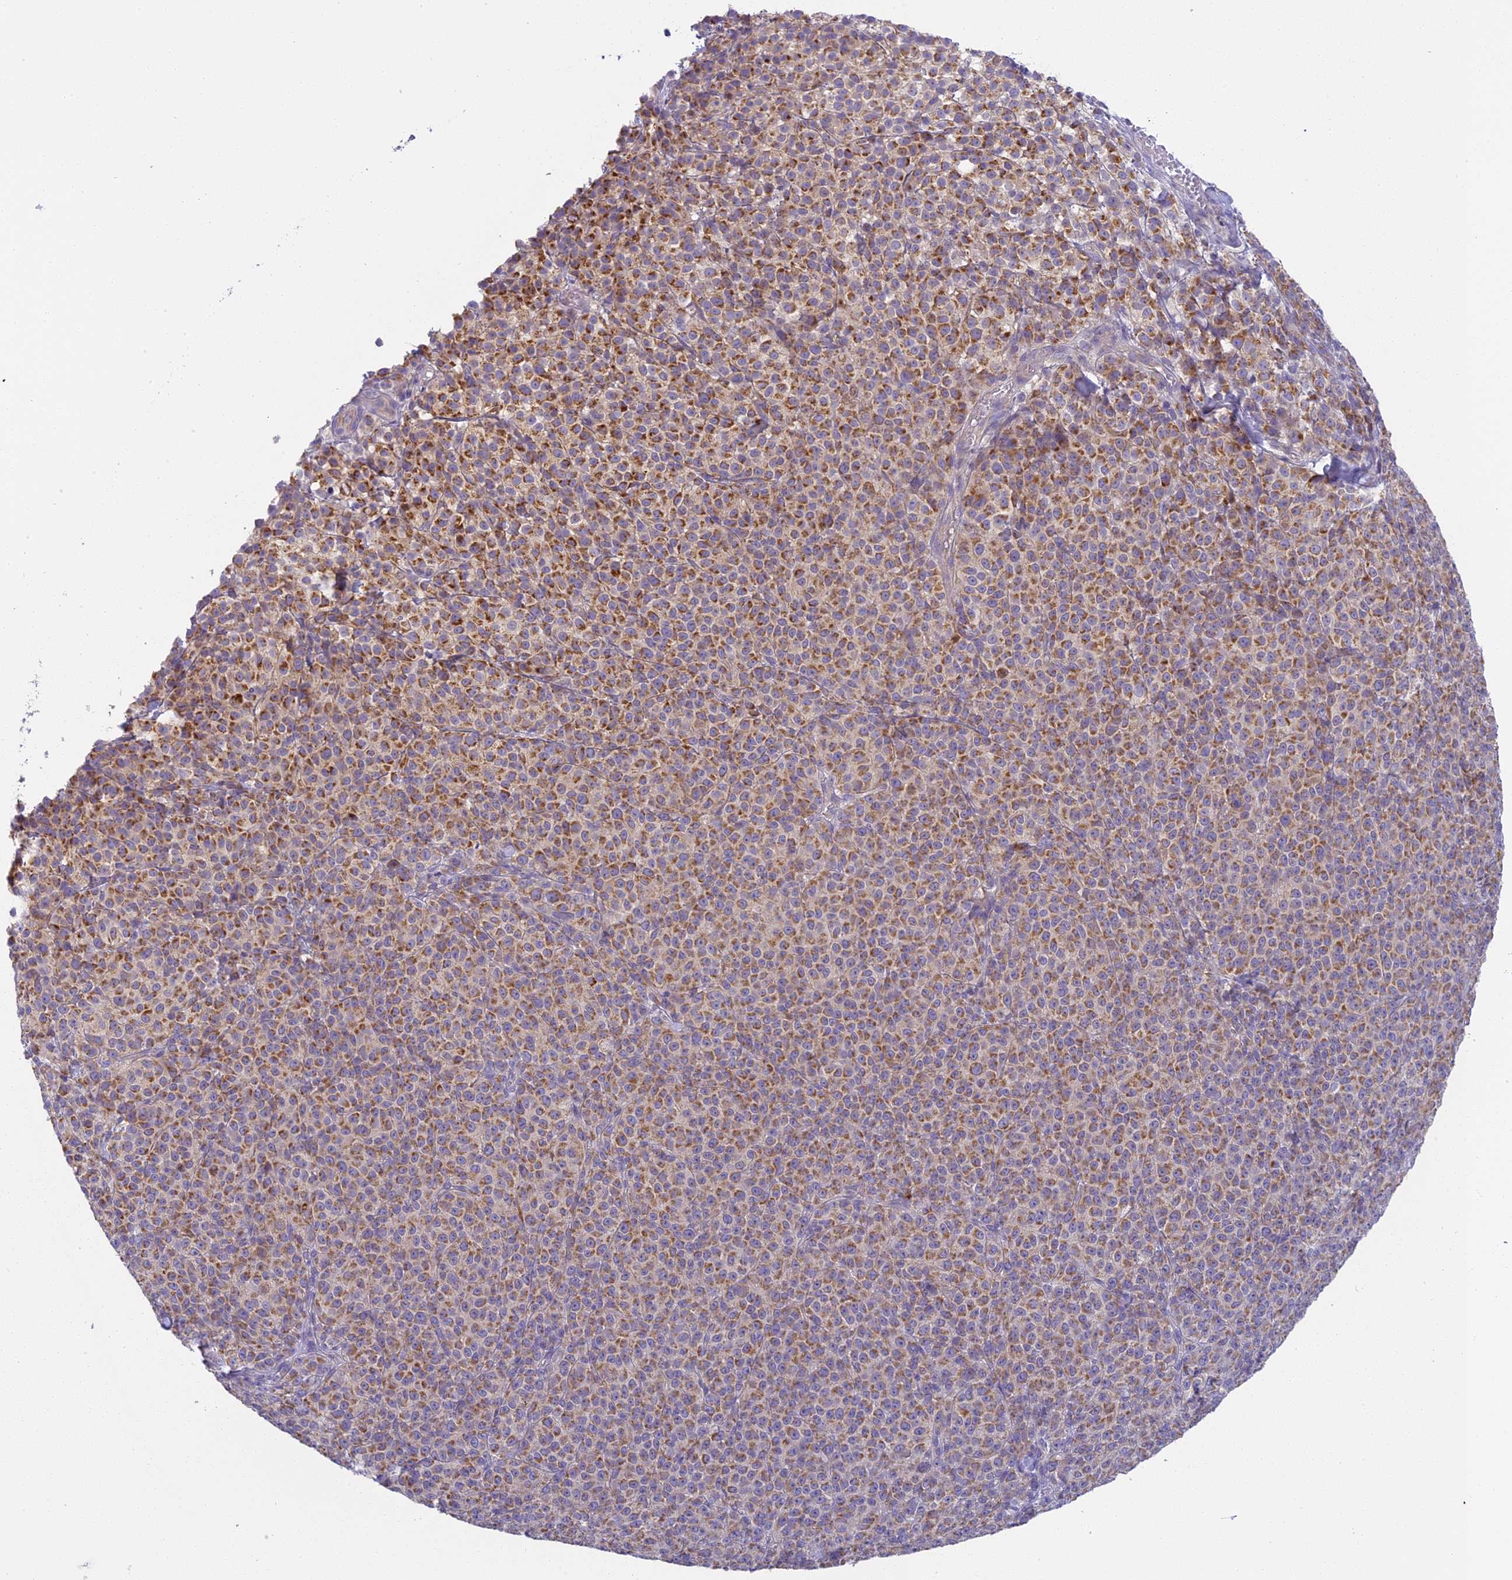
{"staining": {"intensity": "moderate", "quantity": ">75%", "location": "cytoplasmic/membranous"}, "tissue": "melanoma", "cell_type": "Tumor cells", "image_type": "cancer", "snomed": [{"axis": "morphology", "description": "Normal tissue, NOS"}, {"axis": "morphology", "description": "Malignant melanoma, NOS"}, {"axis": "topography", "description": "Skin"}], "caption": "Protein expression by IHC displays moderate cytoplasmic/membranous staining in approximately >75% of tumor cells in melanoma.", "gene": "ARHGEF37", "patient": {"sex": "female", "age": 34}}